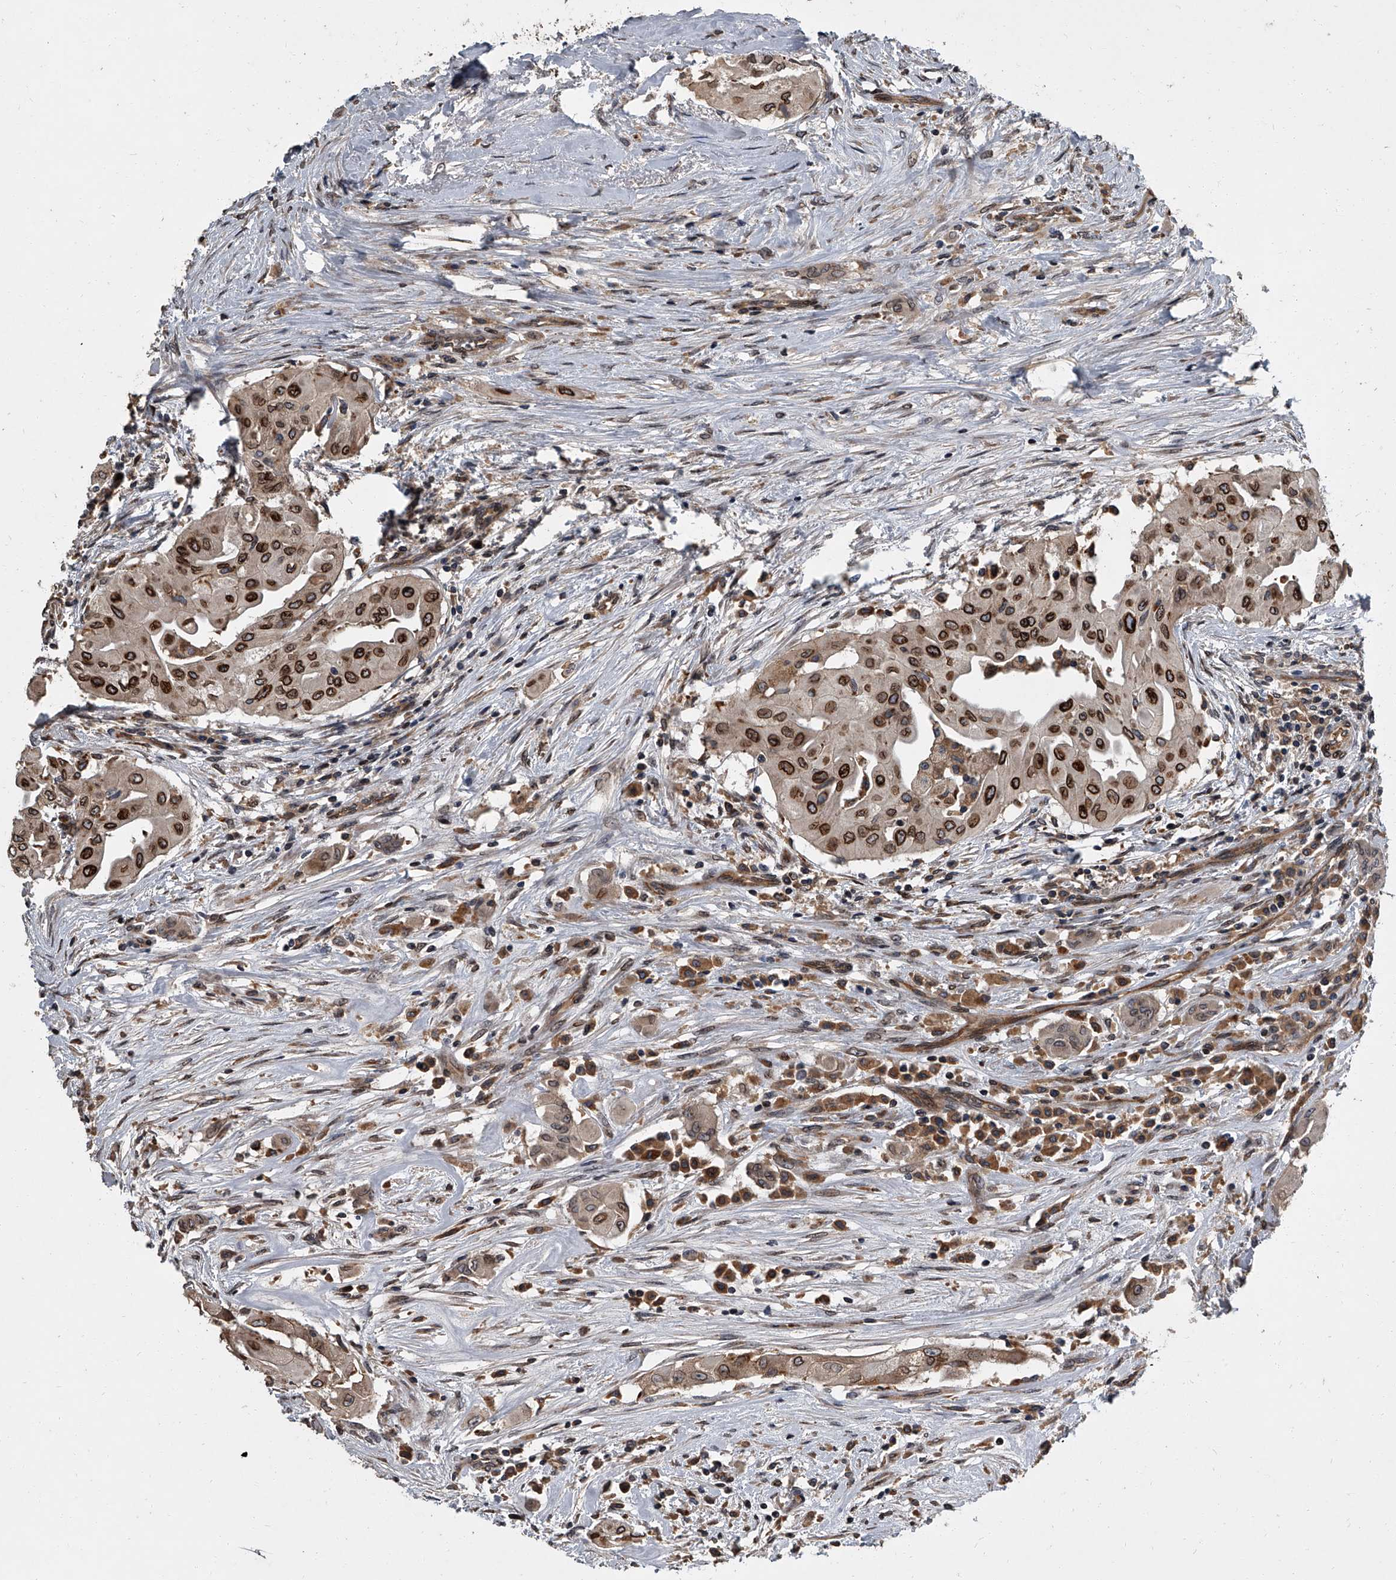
{"staining": {"intensity": "strong", "quantity": ">75%", "location": "cytoplasmic/membranous,nuclear"}, "tissue": "thyroid cancer", "cell_type": "Tumor cells", "image_type": "cancer", "snomed": [{"axis": "morphology", "description": "Papillary adenocarcinoma, NOS"}, {"axis": "topography", "description": "Thyroid gland"}], "caption": "DAB immunohistochemical staining of human thyroid cancer (papillary adenocarcinoma) demonstrates strong cytoplasmic/membranous and nuclear protein positivity in about >75% of tumor cells.", "gene": "LRRC8C", "patient": {"sex": "female", "age": 59}}